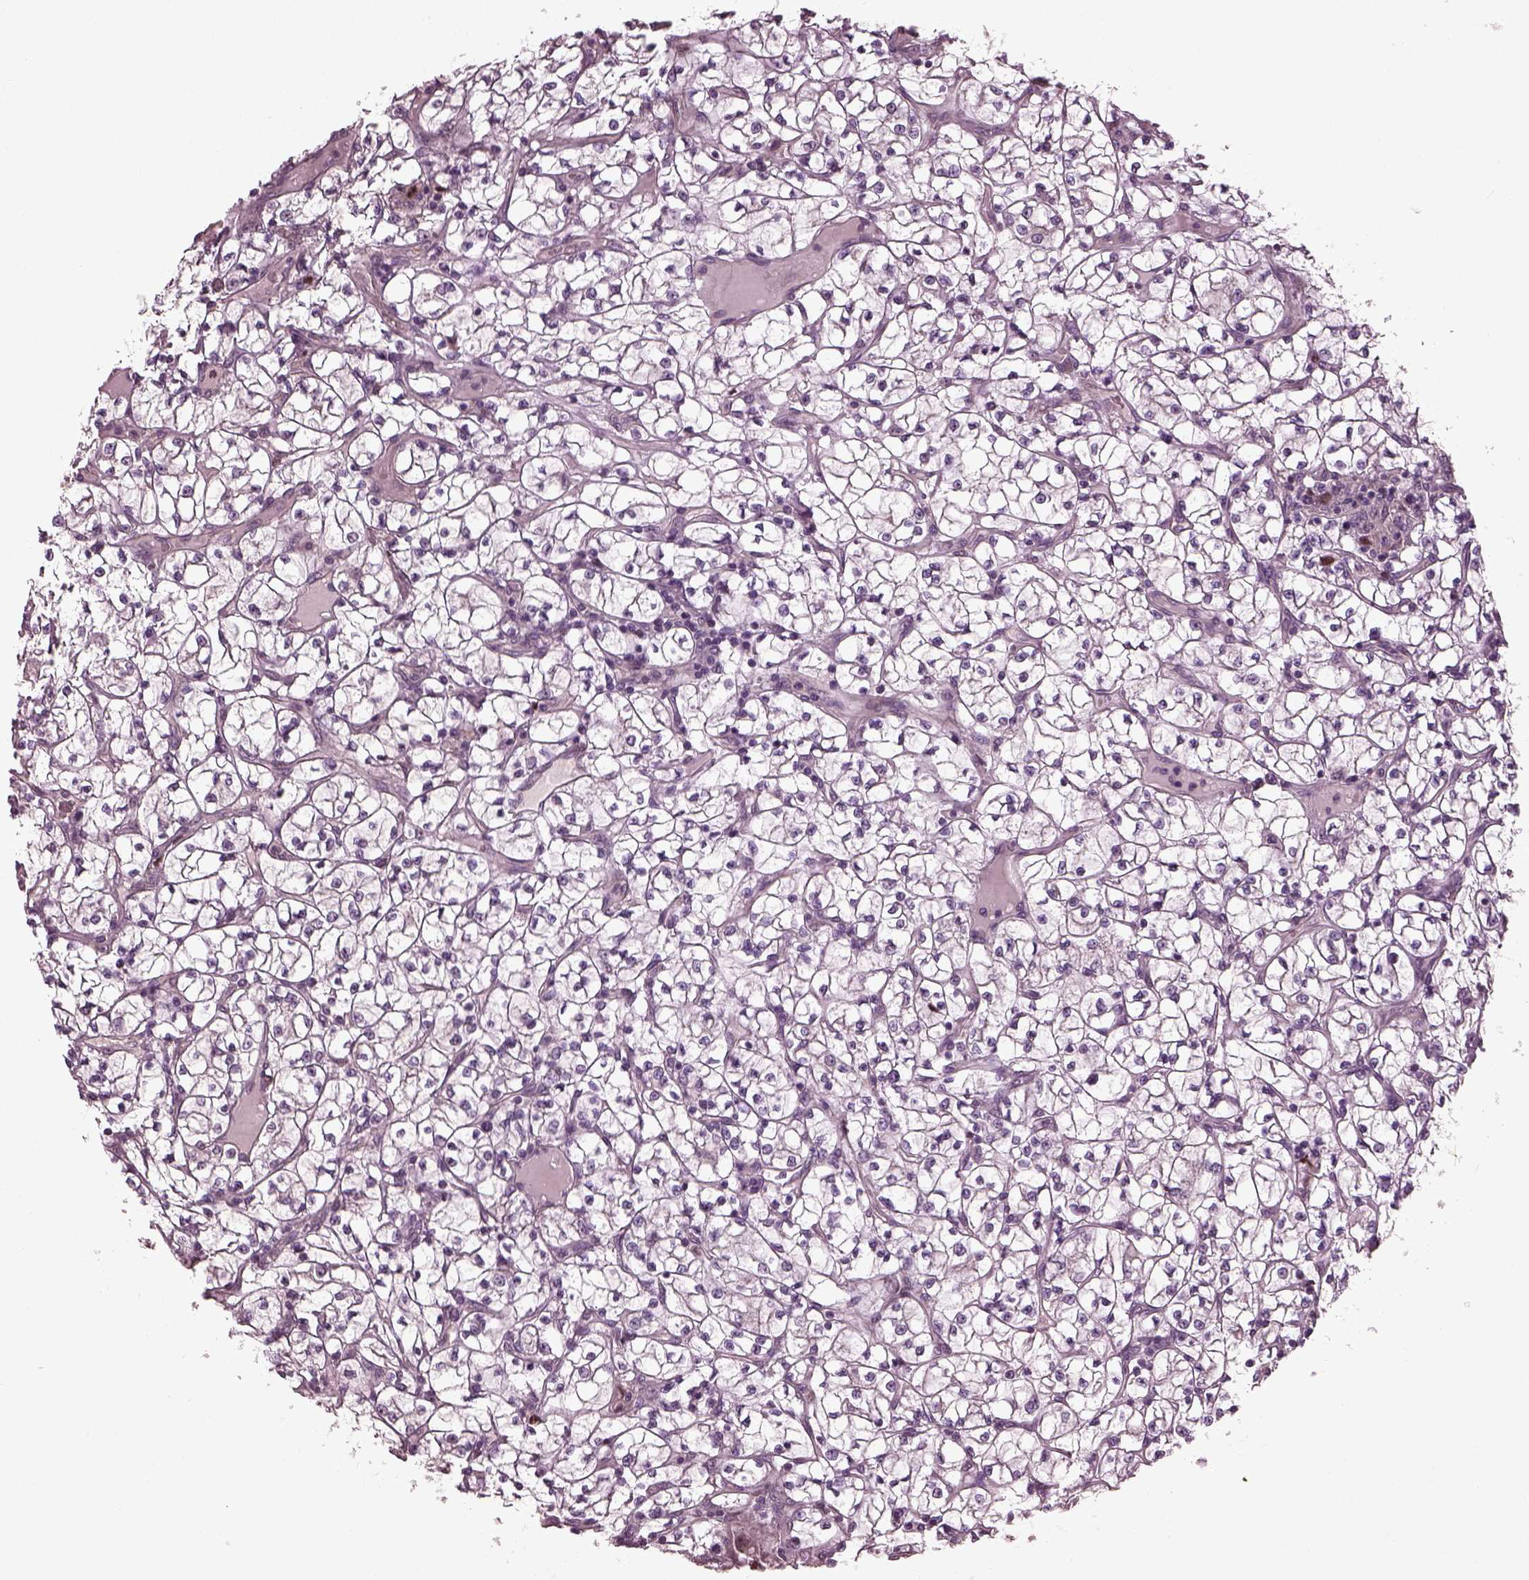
{"staining": {"intensity": "negative", "quantity": "none", "location": "none"}, "tissue": "renal cancer", "cell_type": "Tumor cells", "image_type": "cancer", "snomed": [{"axis": "morphology", "description": "Adenocarcinoma, NOS"}, {"axis": "topography", "description": "Kidney"}], "caption": "Tumor cells show no significant expression in renal cancer (adenocarcinoma).", "gene": "RUFY3", "patient": {"sex": "female", "age": 64}}